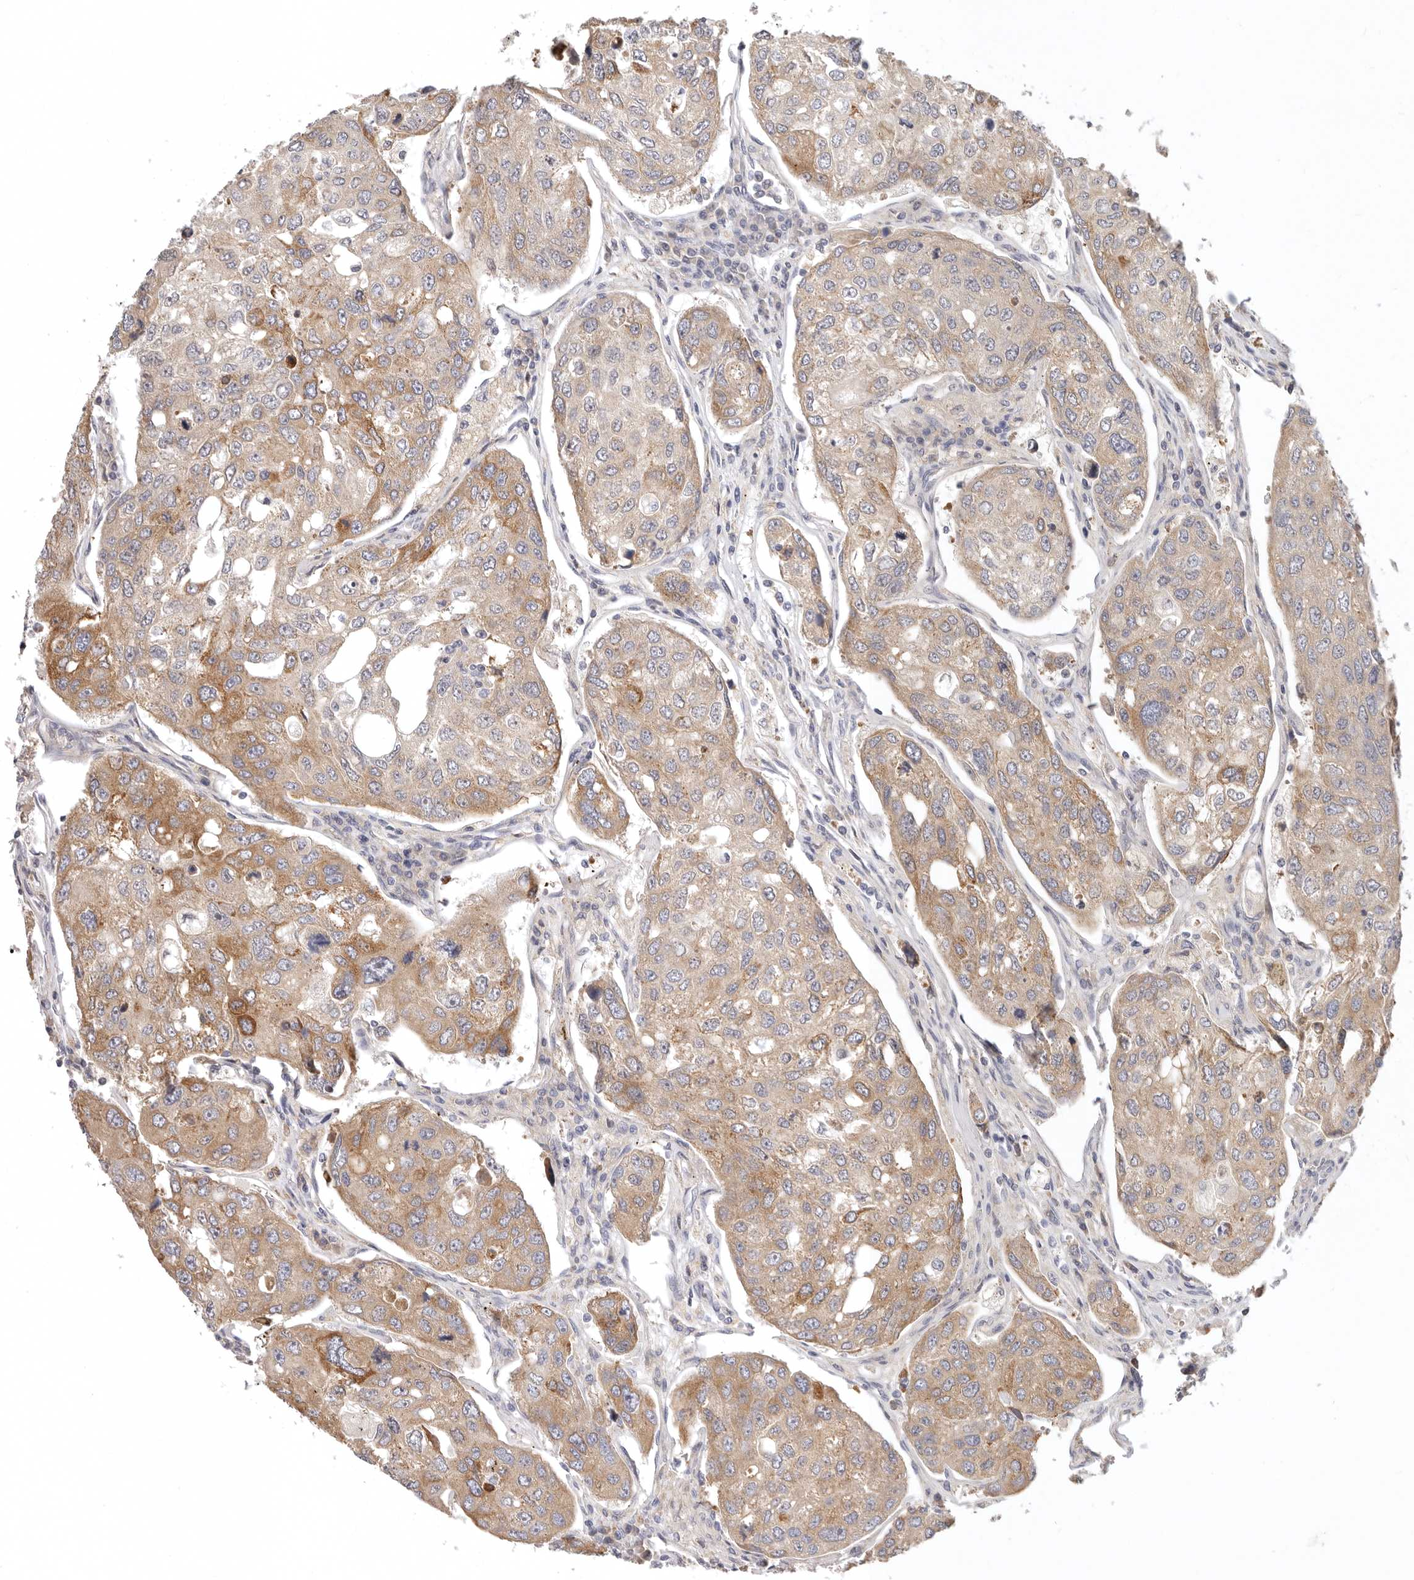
{"staining": {"intensity": "moderate", "quantity": "25%-75%", "location": "cytoplasmic/membranous"}, "tissue": "urothelial cancer", "cell_type": "Tumor cells", "image_type": "cancer", "snomed": [{"axis": "morphology", "description": "Urothelial carcinoma, High grade"}, {"axis": "topography", "description": "Lymph node"}, {"axis": "topography", "description": "Urinary bladder"}], "caption": "A brown stain labels moderate cytoplasmic/membranous expression of a protein in human high-grade urothelial carcinoma tumor cells. The protein of interest is shown in brown color, while the nuclei are stained blue.", "gene": "TFB2M", "patient": {"sex": "male", "age": 51}}